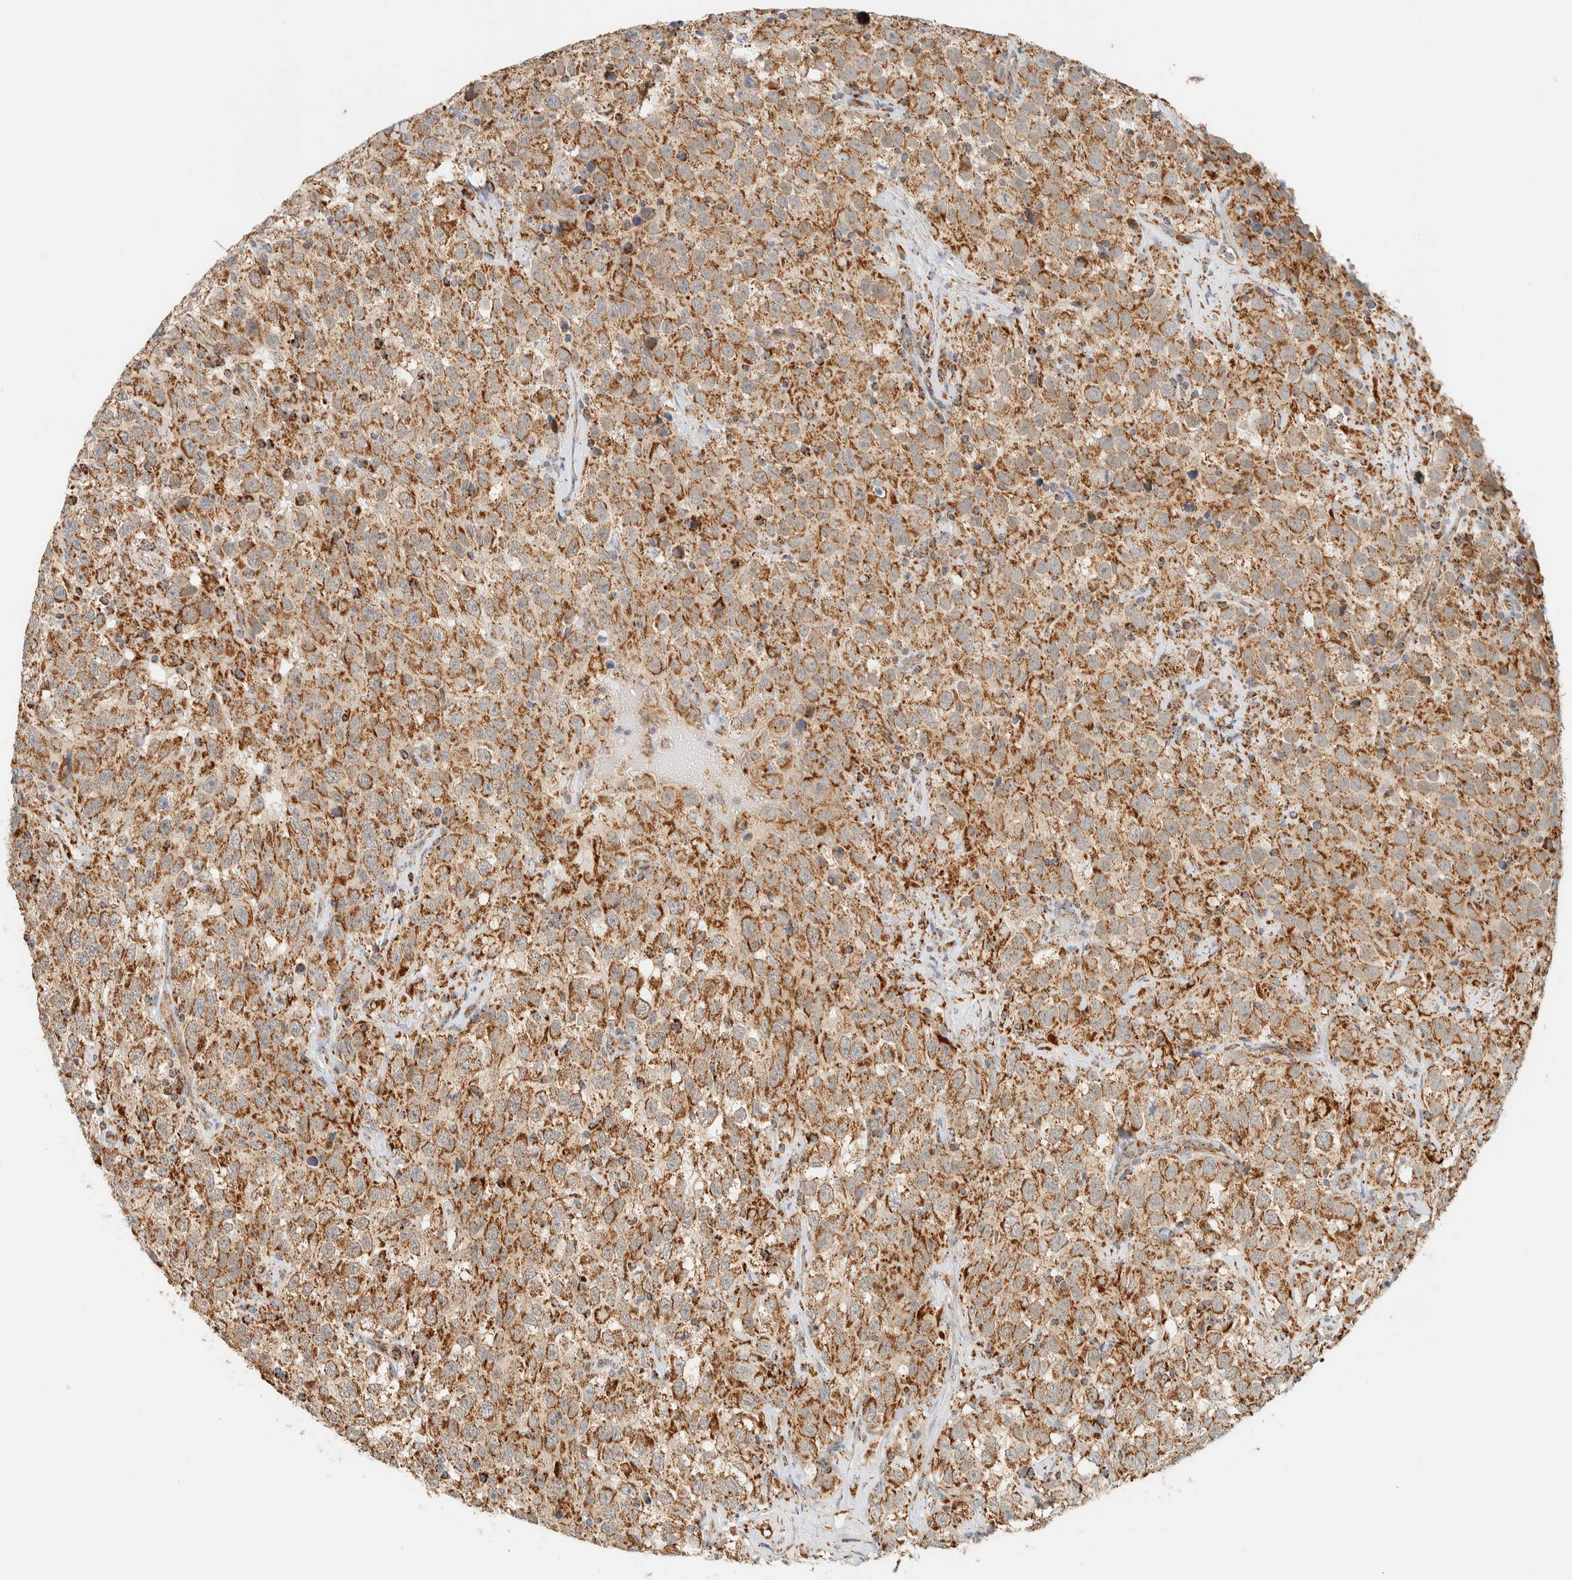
{"staining": {"intensity": "moderate", "quantity": ">75%", "location": "cytoplasmic/membranous"}, "tissue": "testis cancer", "cell_type": "Tumor cells", "image_type": "cancer", "snomed": [{"axis": "morphology", "description": "Seminoma, NOS"}, {"axis": "topography", "description": "Testis"}], "caption": "Brown immunohistochemical staining in seminoma (testis) displays moderate cytoplasmic/membranous staining in about >75% of tumor cells. (DAB (3,3'-diaminobenzidine) = brown stain, brightfield microscopy at high magnification).", "gene": "KIFAP3", "patient": {"sex": "male", "age": 41}}